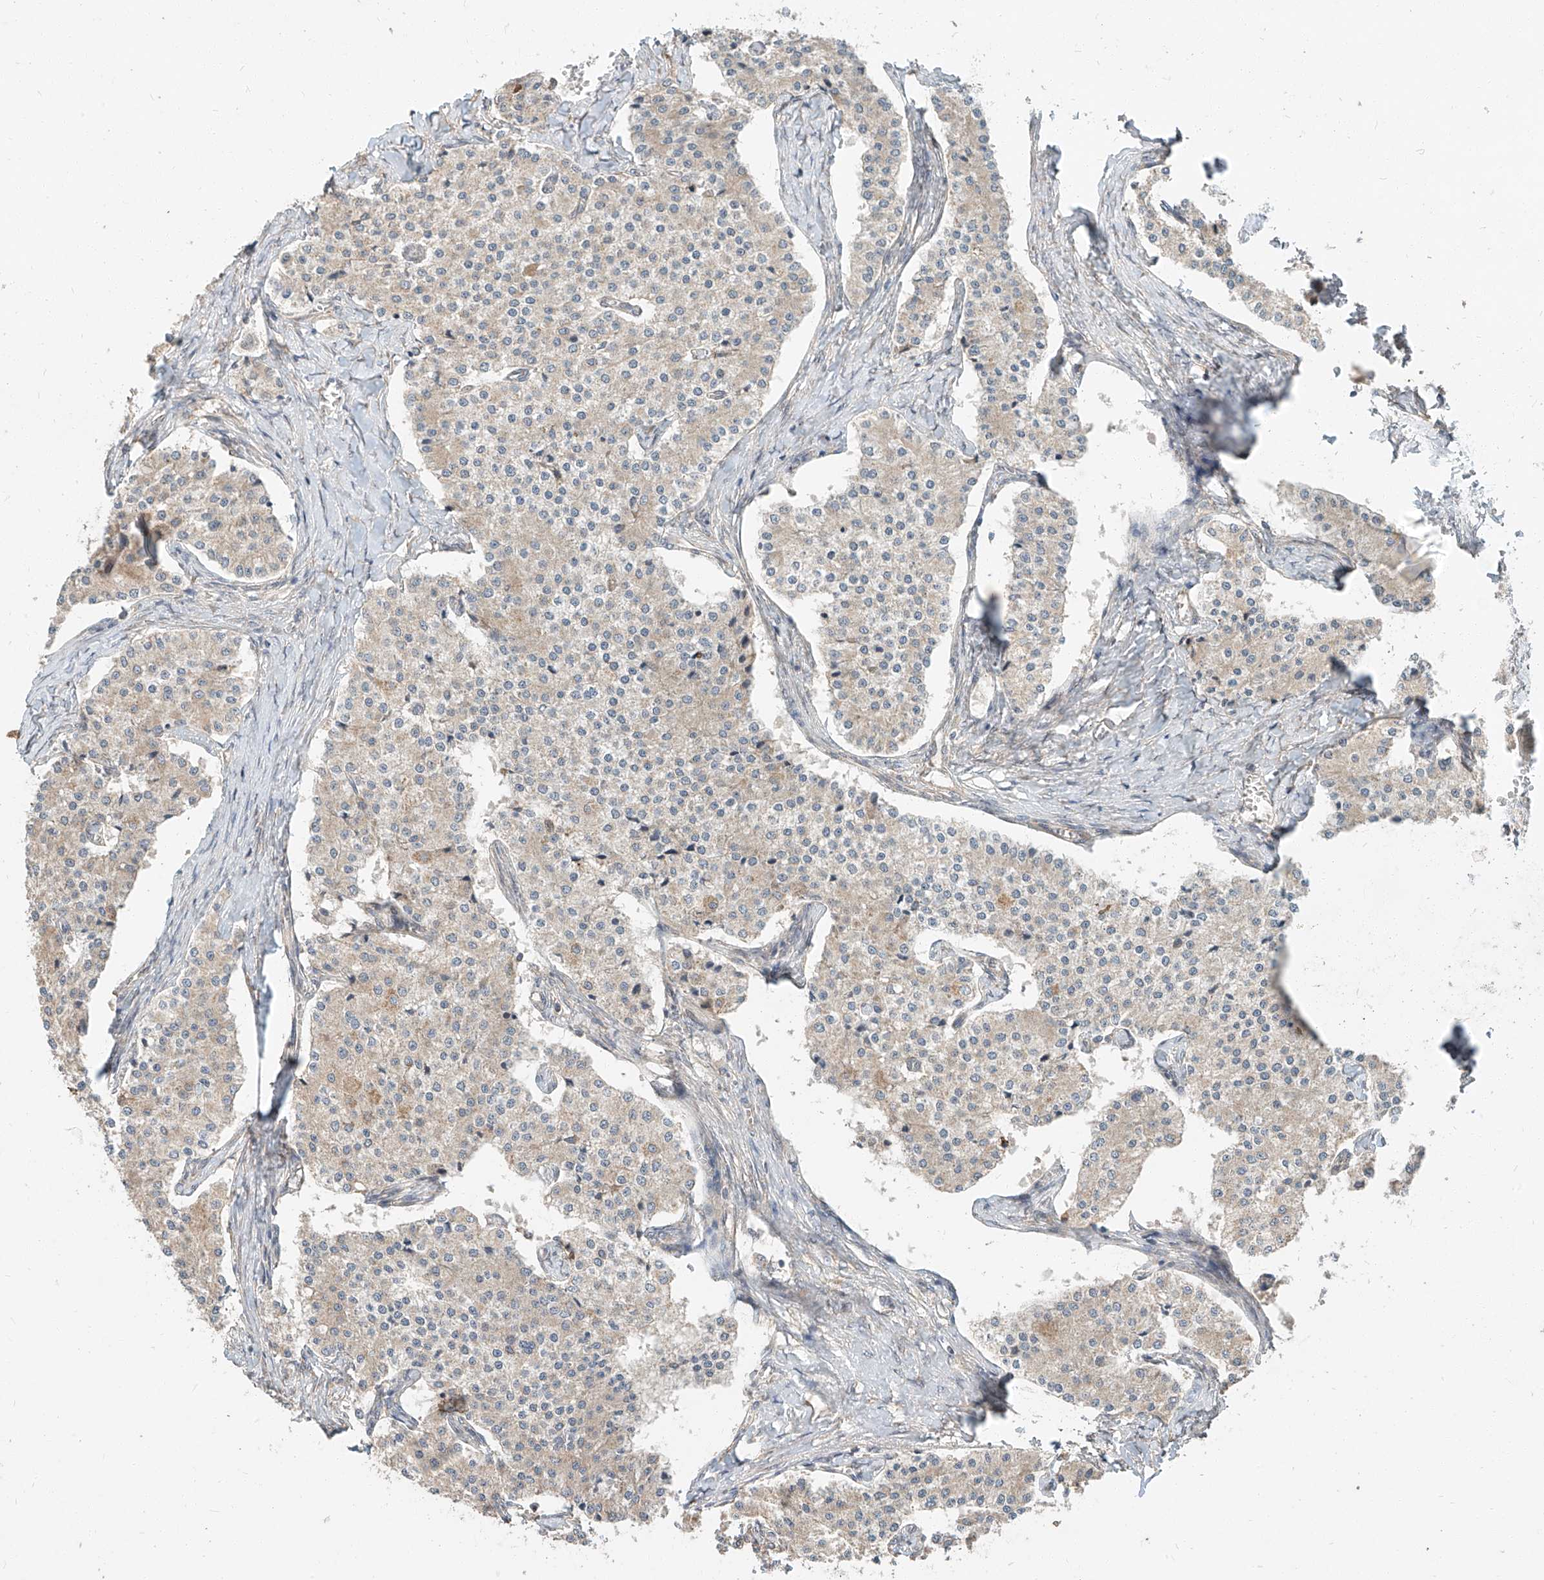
{"staining": {"intensity": "weak", "quantity": "<25%", "location": "cytoplasmic/membranous"}, "tissue": "carcinoid", "cell_type": "Tumor cells", "image_type": "cancer", "snomed": [{"axis": "morphology", "description": "Carcinoid, malignant, NOS"}, {"axis": "topography", "description": "Colon"}], "caption": "High magnification brightfield microscopy of malignant carcinoid stained with DAB (3,3'-diaminobenzidine) (brown) and counterstained with hematoxylin (blue): tumor cells show no significant expression.", "gene": "STX19", "patient": {"sex": "female", "age": 52}}